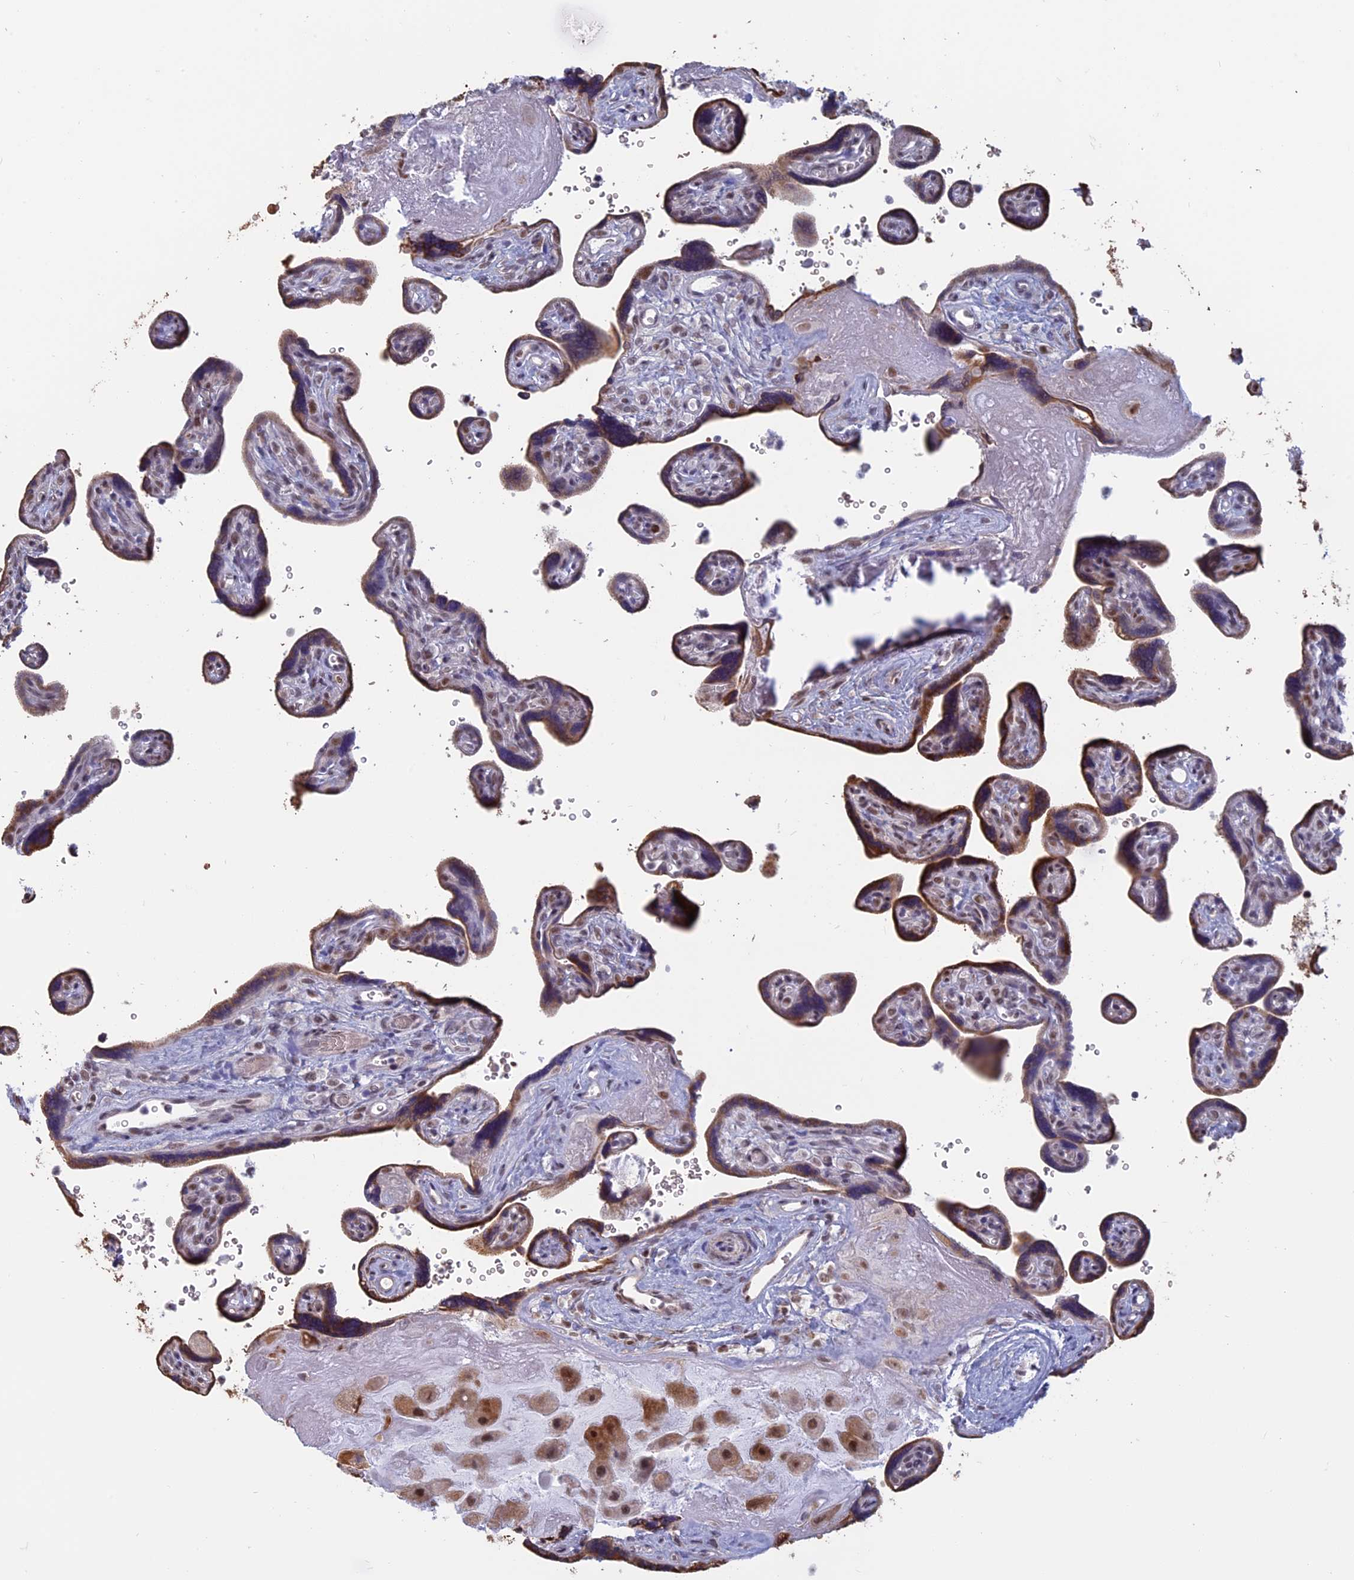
{"staining": {"intensity": "moderate", "quantity": ">75%", "location": "cytoplasmic/membranous,nuclear"}, "tissue": "placenta", "cell_type": "Trophoblastic cells", "image_type": "normal", "snomed": [{"axis": "morphology", "description": "Normal tissue, NOS"}, {"axis": "topography", "description": "Placenta"}], "caption": "Immunohistochemical staining of unremarkable human placenta displays moderate cytoplasmic/membranous,nuclear protein positivity in approximately >75% of trophoblastic cells.", "gene": "MFAP1", "patient": {"sex": "female", "age": 39}}